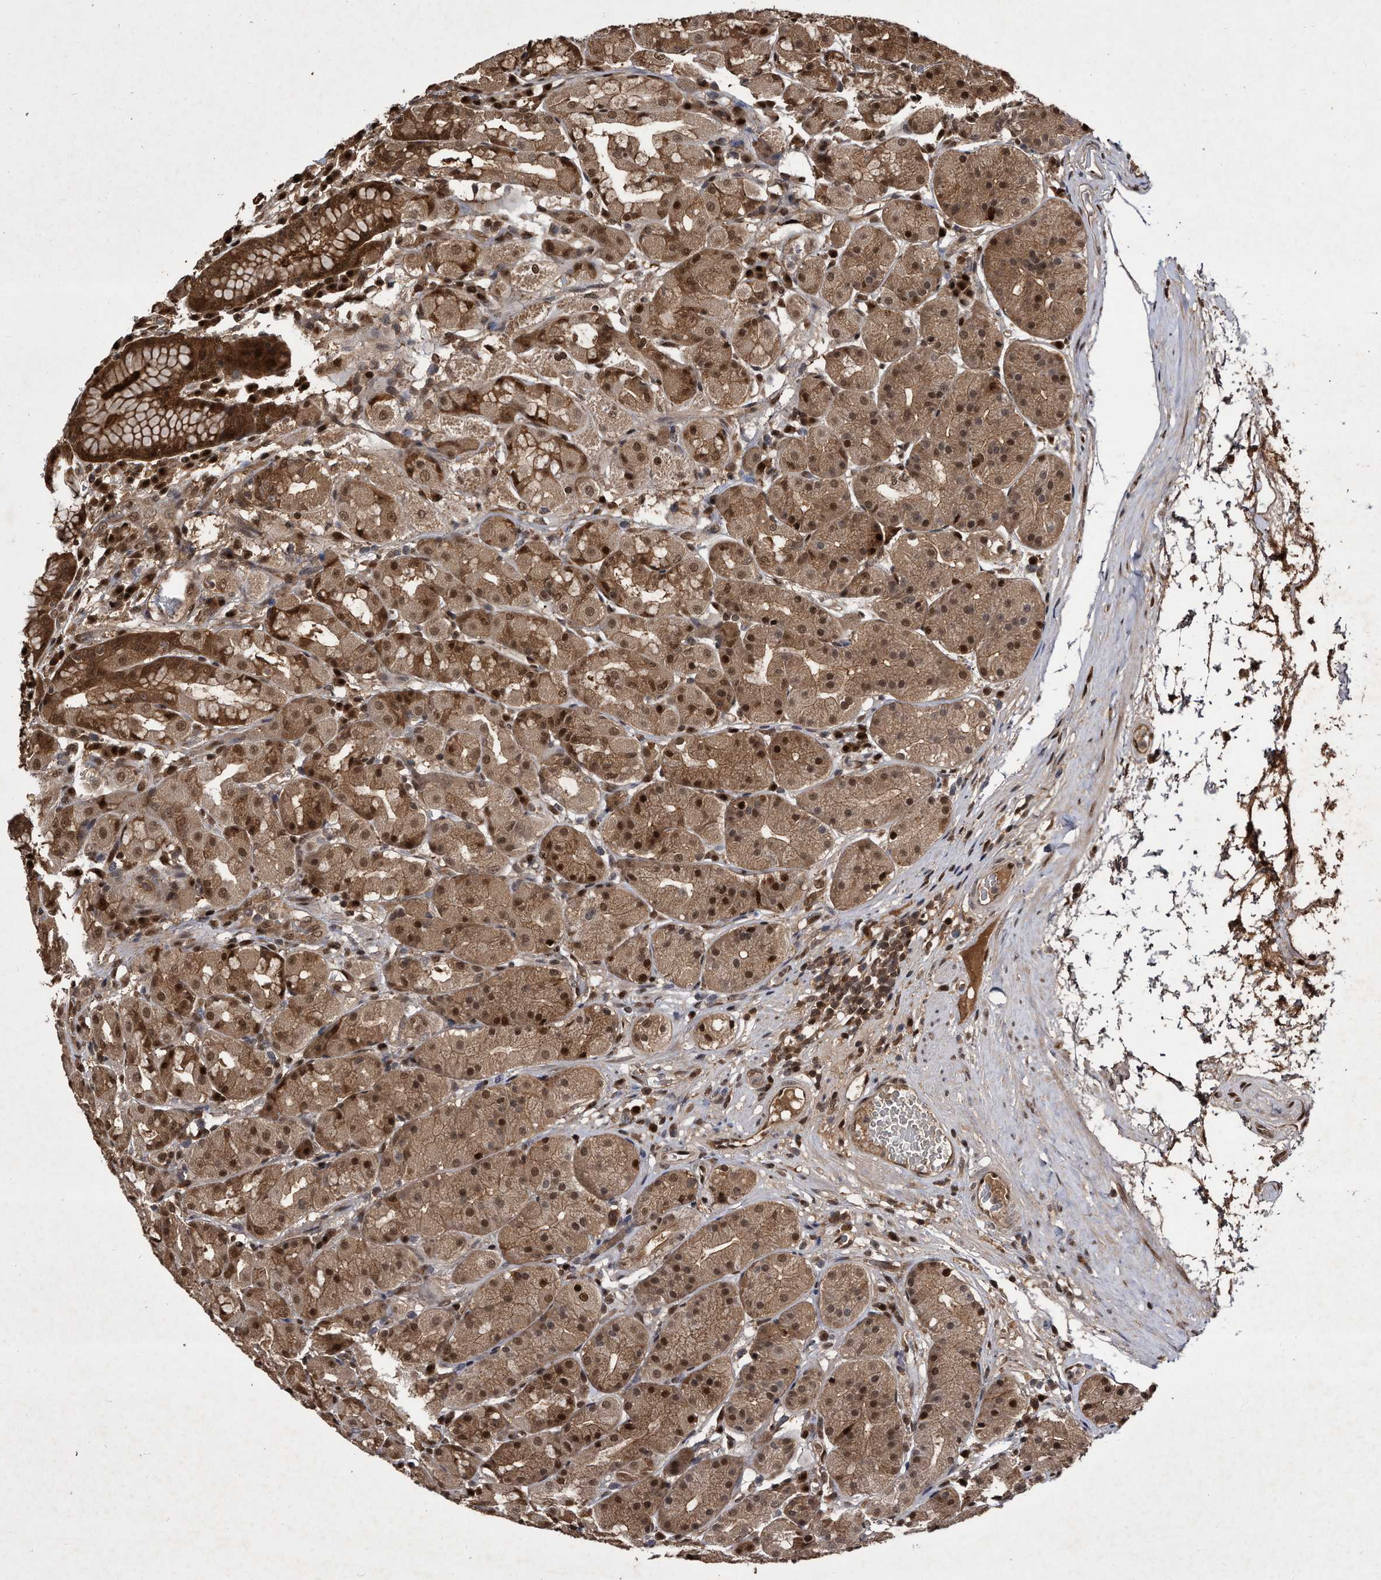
{"staining": {"intensity": "strong", "quantity": "25%-75%", "location": "cytoplasmic/membranous,nuclear"}, "tissue": "stomach", "cell_type": "Glandular cells", "image_type": "normal", "snomed": [{"axis": "morphology", "description": "Normal tissue, NOS"}, {"axis": "topography", "description": "Stomach"}, {"axis": "topography", "description": "Stomach, lower"}], "caption": "The photomicrograph reveals staining of normal stomach, revealing strong cytoplasmic/membranous,nuclear protein expression (brown color) within glandular cells.", "gene": "RAD23B", "patient": {"sex": "female", "age": 56}}